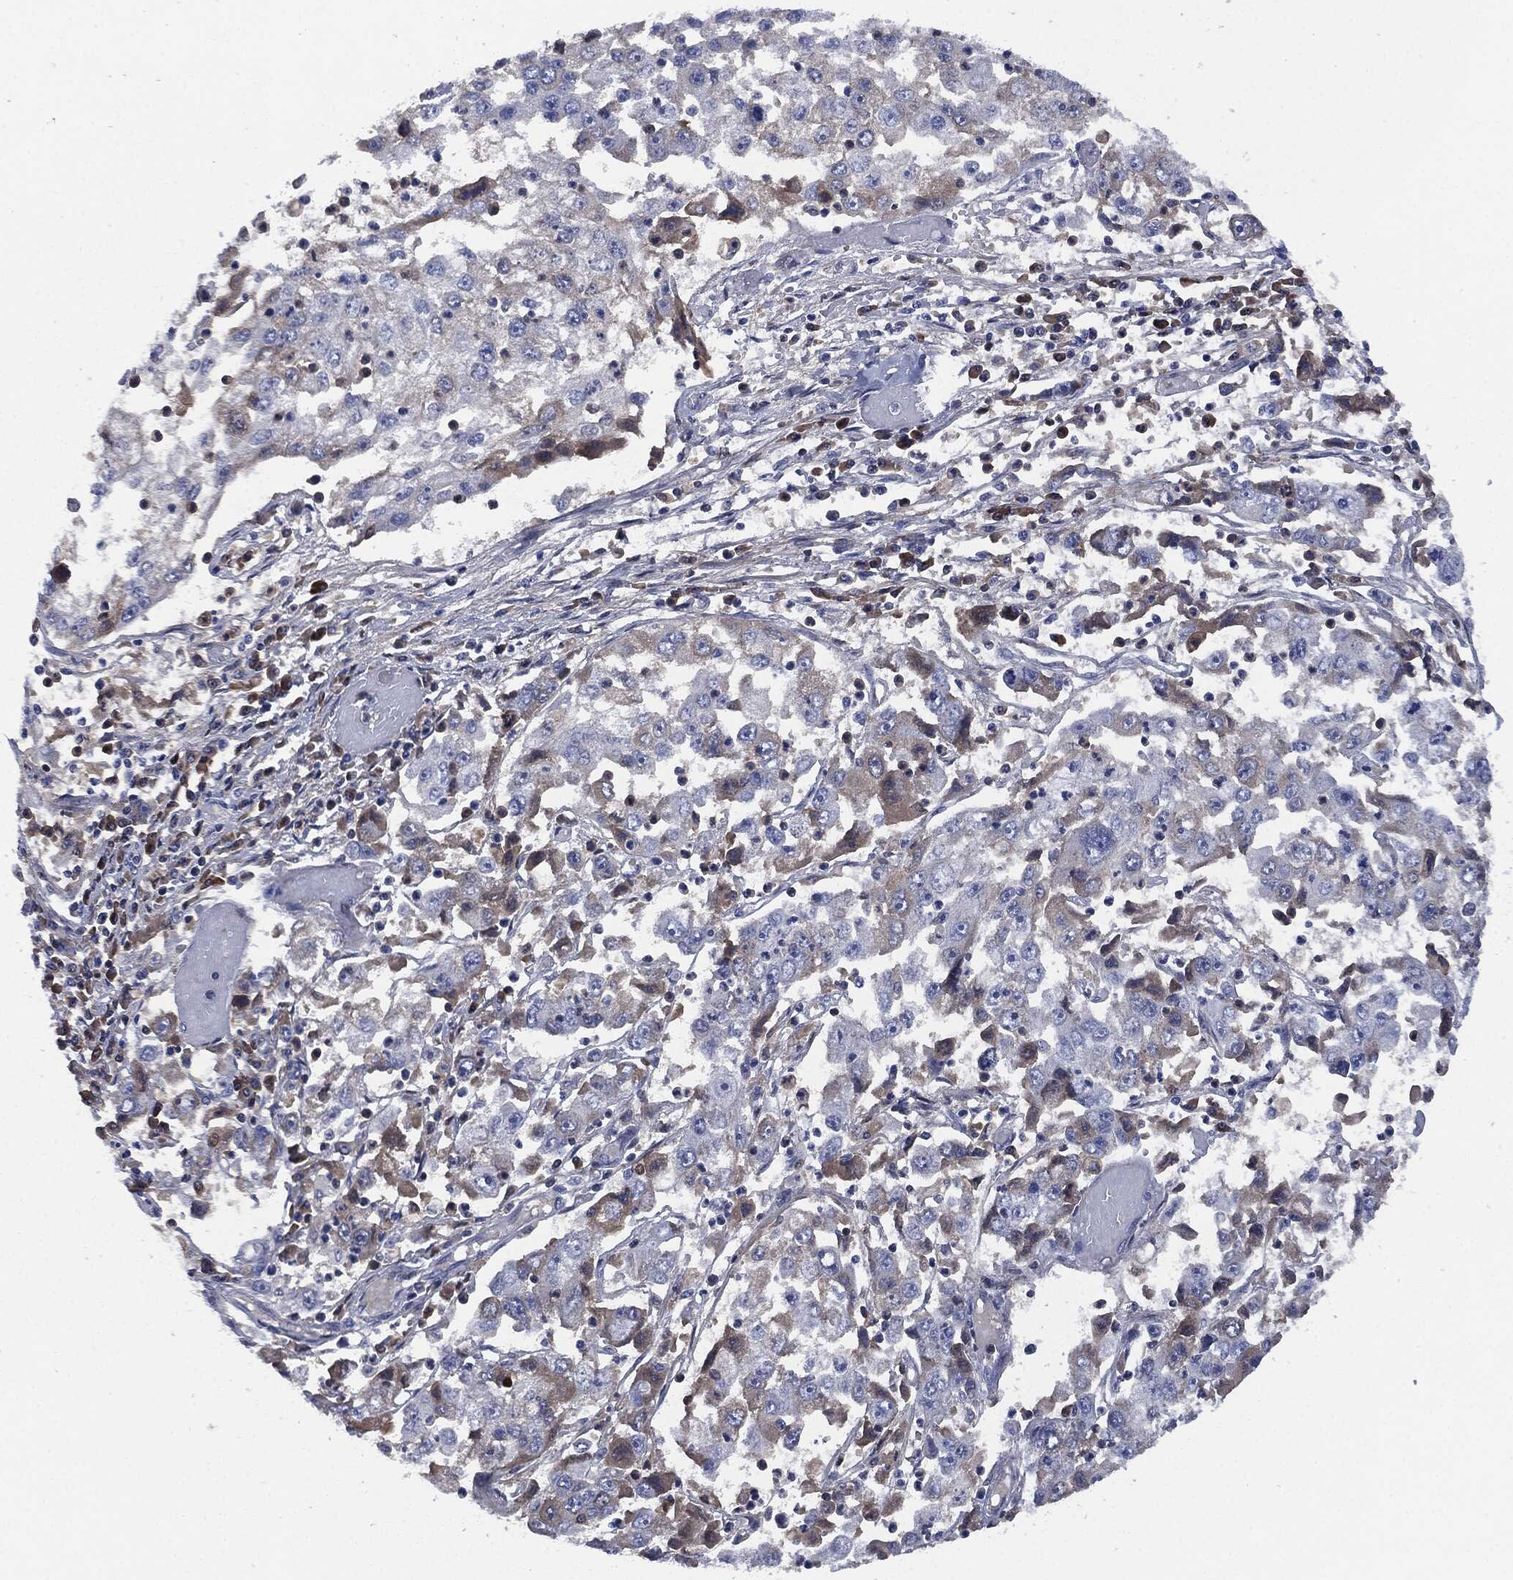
{"staining": {"intensity": "weak", "quantity": "<25%", "location": "cytoplasmic/membranous"}, "tissue": "cervical cancer", "cell_type": "Tumor cells", "image_type": "cancer", "snomed": [{"axis": "morphology", "description": "Squamous cell carcinoma, NOS"}, {"axis": "topography", "description": "Cervix"}], "caption": "IHC histopathology image of human cervical cancer stained for a protein (brown), which demonstrates no expression in tumor cells.", "gene": "SIGLEC7", "patient": {"sex": "female", "age": 36}}